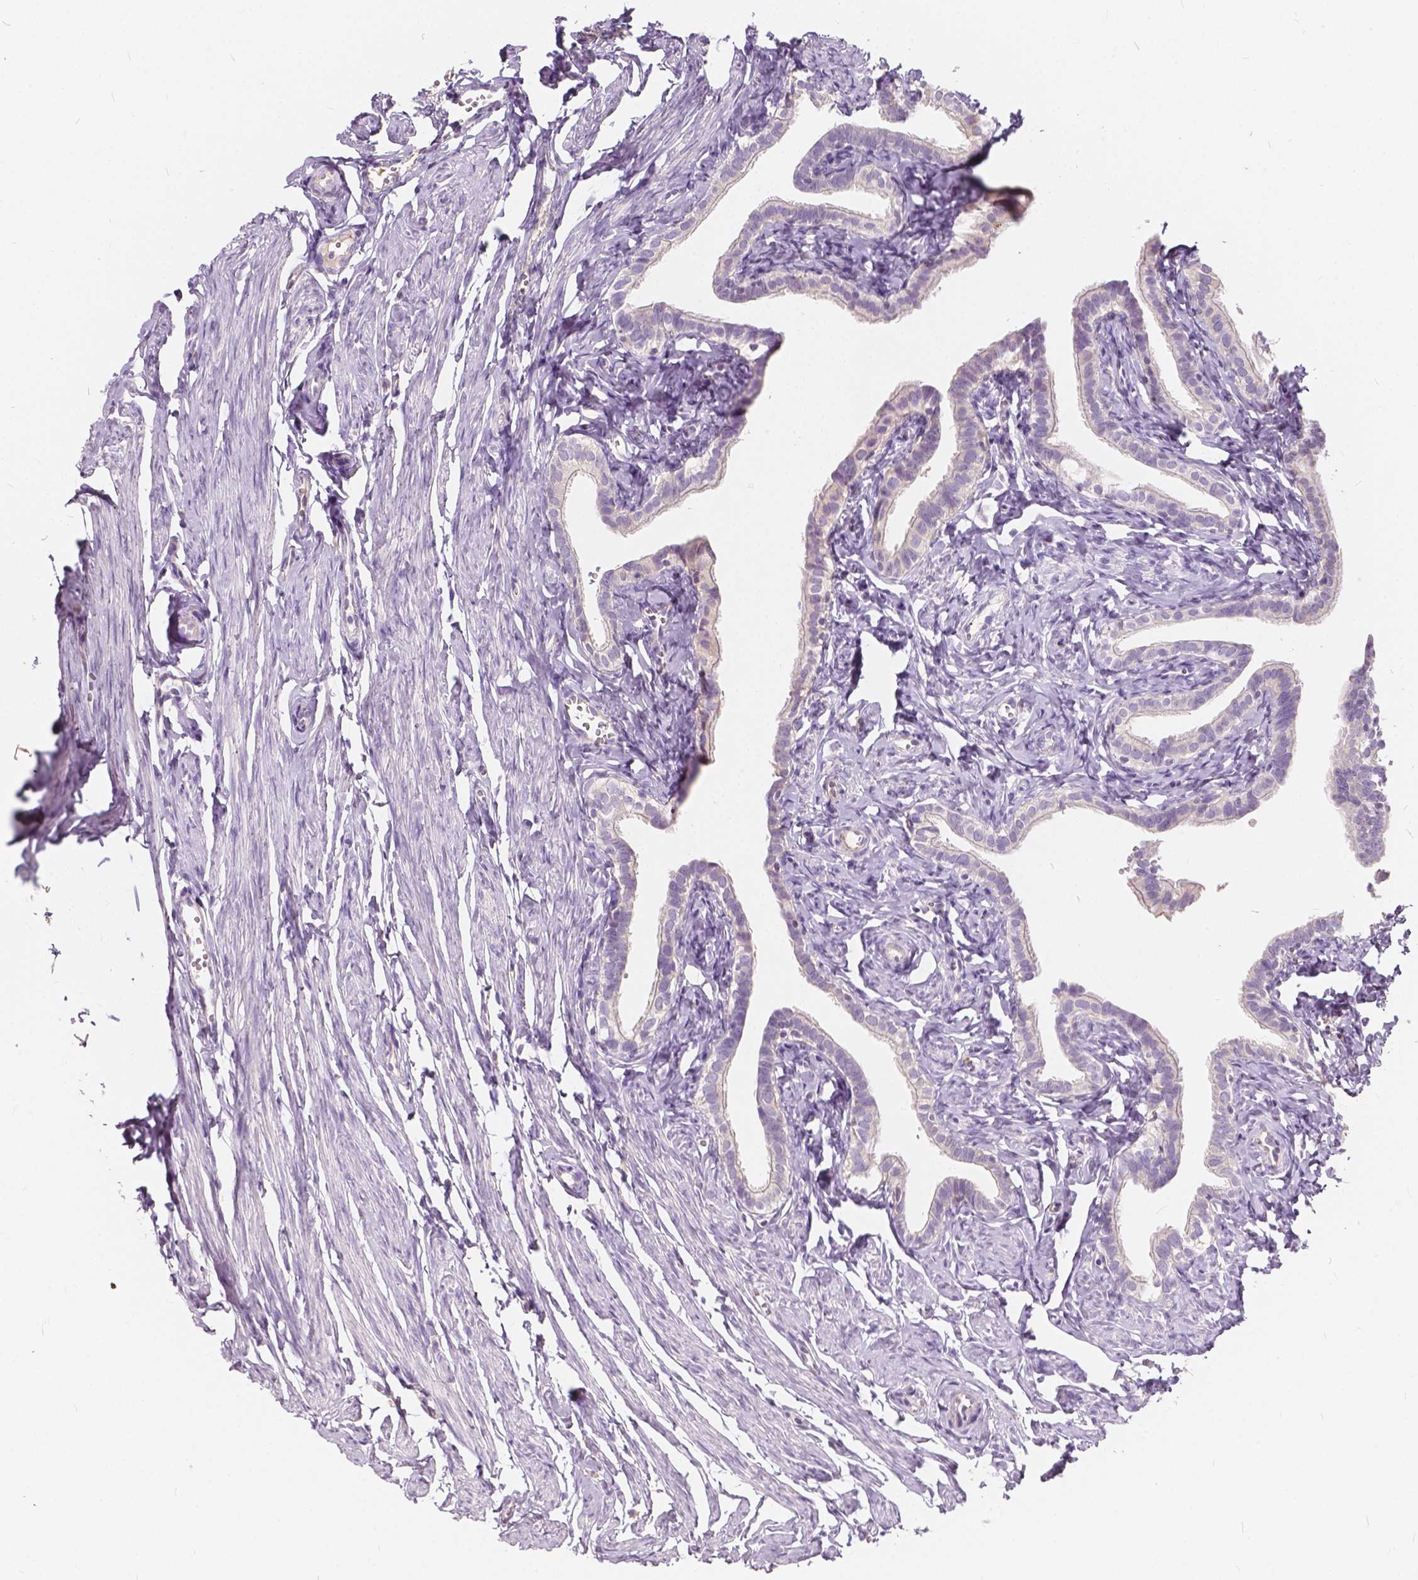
{"staining": {"intensity": "negative", "quantity": "none", "location": "none"}, "tissue": "fallopian tube", "cell_type": "Glandular cells", "image_type": "normal", "snomed": [{"axis": "morphology", "description": "Normal tissue, NOS"}, {"axis": "topography", "description": "Fallopian tube"}], "caption": "Image shows no protein positivity in glandular cells of benign fallopian tube.", "gene": "KIAA0513", "patient": {"sex": "female", "age": 41}}